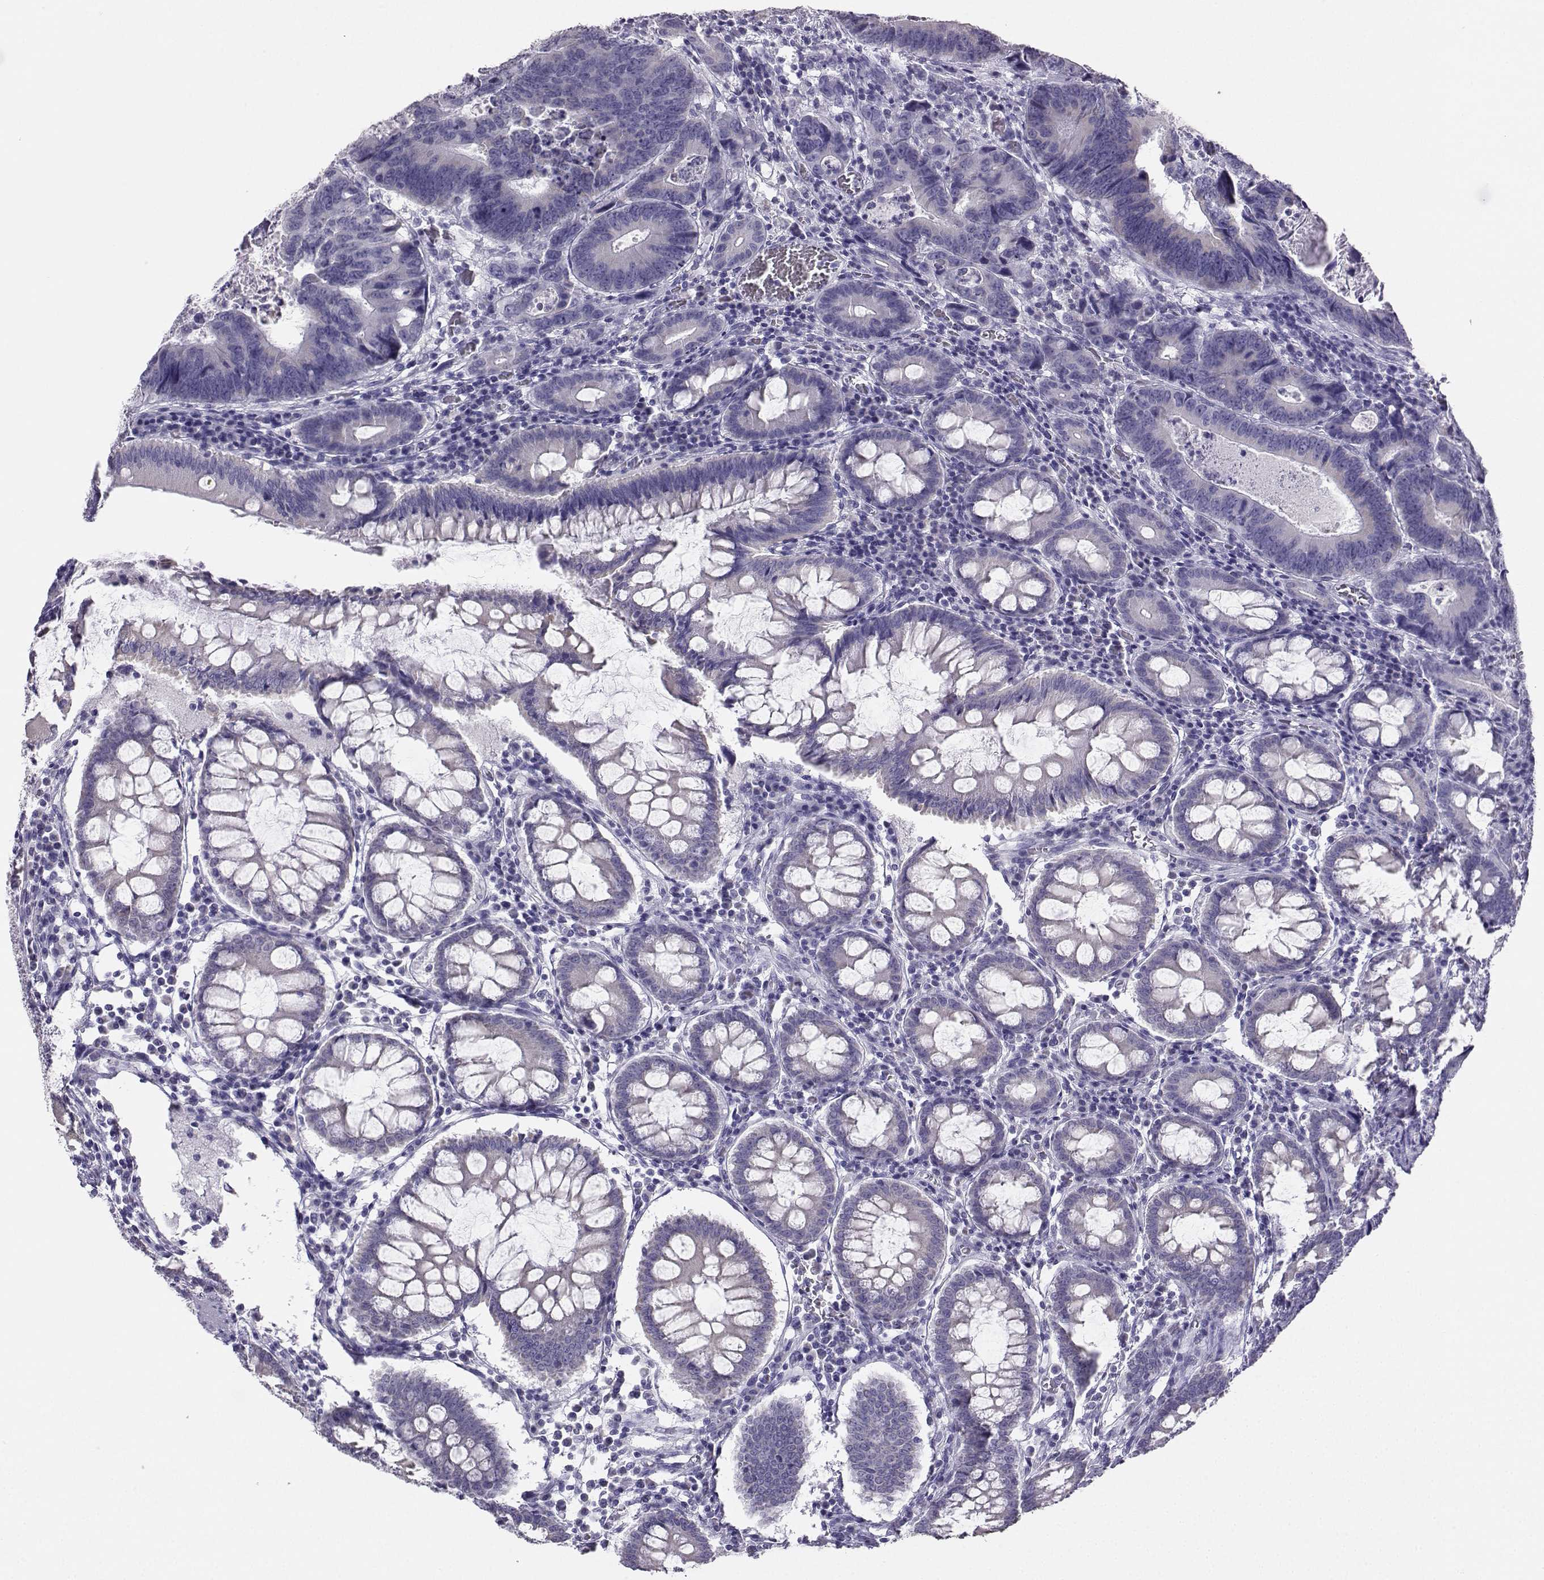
{"staining": {"intensity": "negative", "quantity": "none", "location": "none"}, "tissue": "colorectal cancer", "cell_type": "Tumor cells", "image_type": "cancer", "snomed": [{"axis": "morphology", "description": "Adenocarcinoma, NOS"}, {"axis": "topography", "description": "Colon"}], "caption": "Tumor cells are negative for protein expression in human colorectal cancer (adenocarcinoma).", "gene": "AVP", "patient": {"sex": "female", "age": 82}}